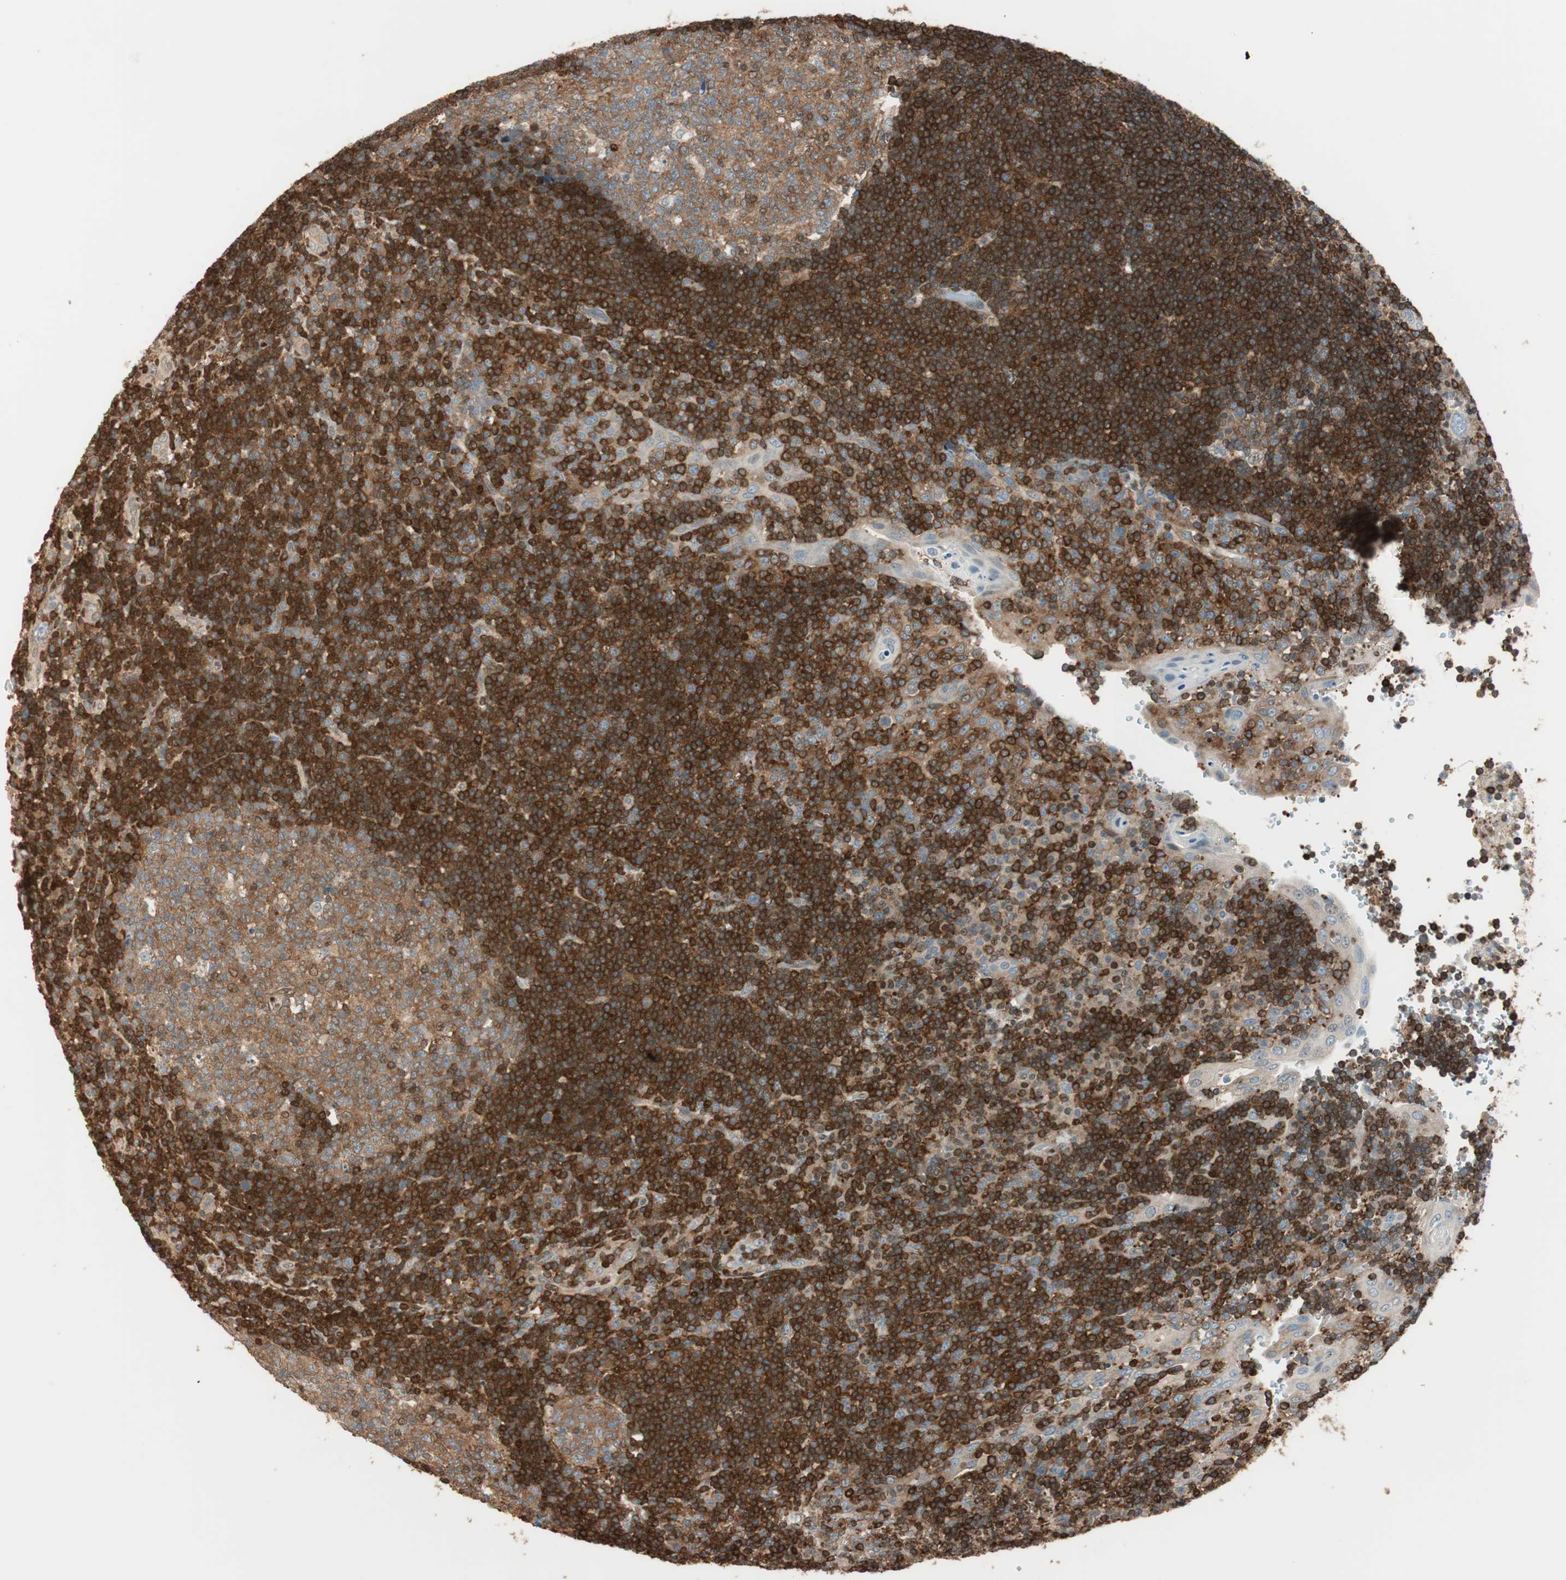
{"staining": {"intensity": "moderate", "quantity": ">75%", "location": "cytoplasmic/membranous"}, "tissue": "tonsil", "cell_type": "Germinal center cells", "image_type": "normal", "snomed": [{"axis": "morphology", "description": "Normal tissue, NOS"}, {"axis": "topography", "description": "Tonsil"}], "caption": "Protein expression analysis of normal human tonsil reveals moderate cytoplasmic/membranous expression in approximately >75% of germinal center cells.", "gene": "BIN1", "patient": {"sex": "female", "age": 40}}